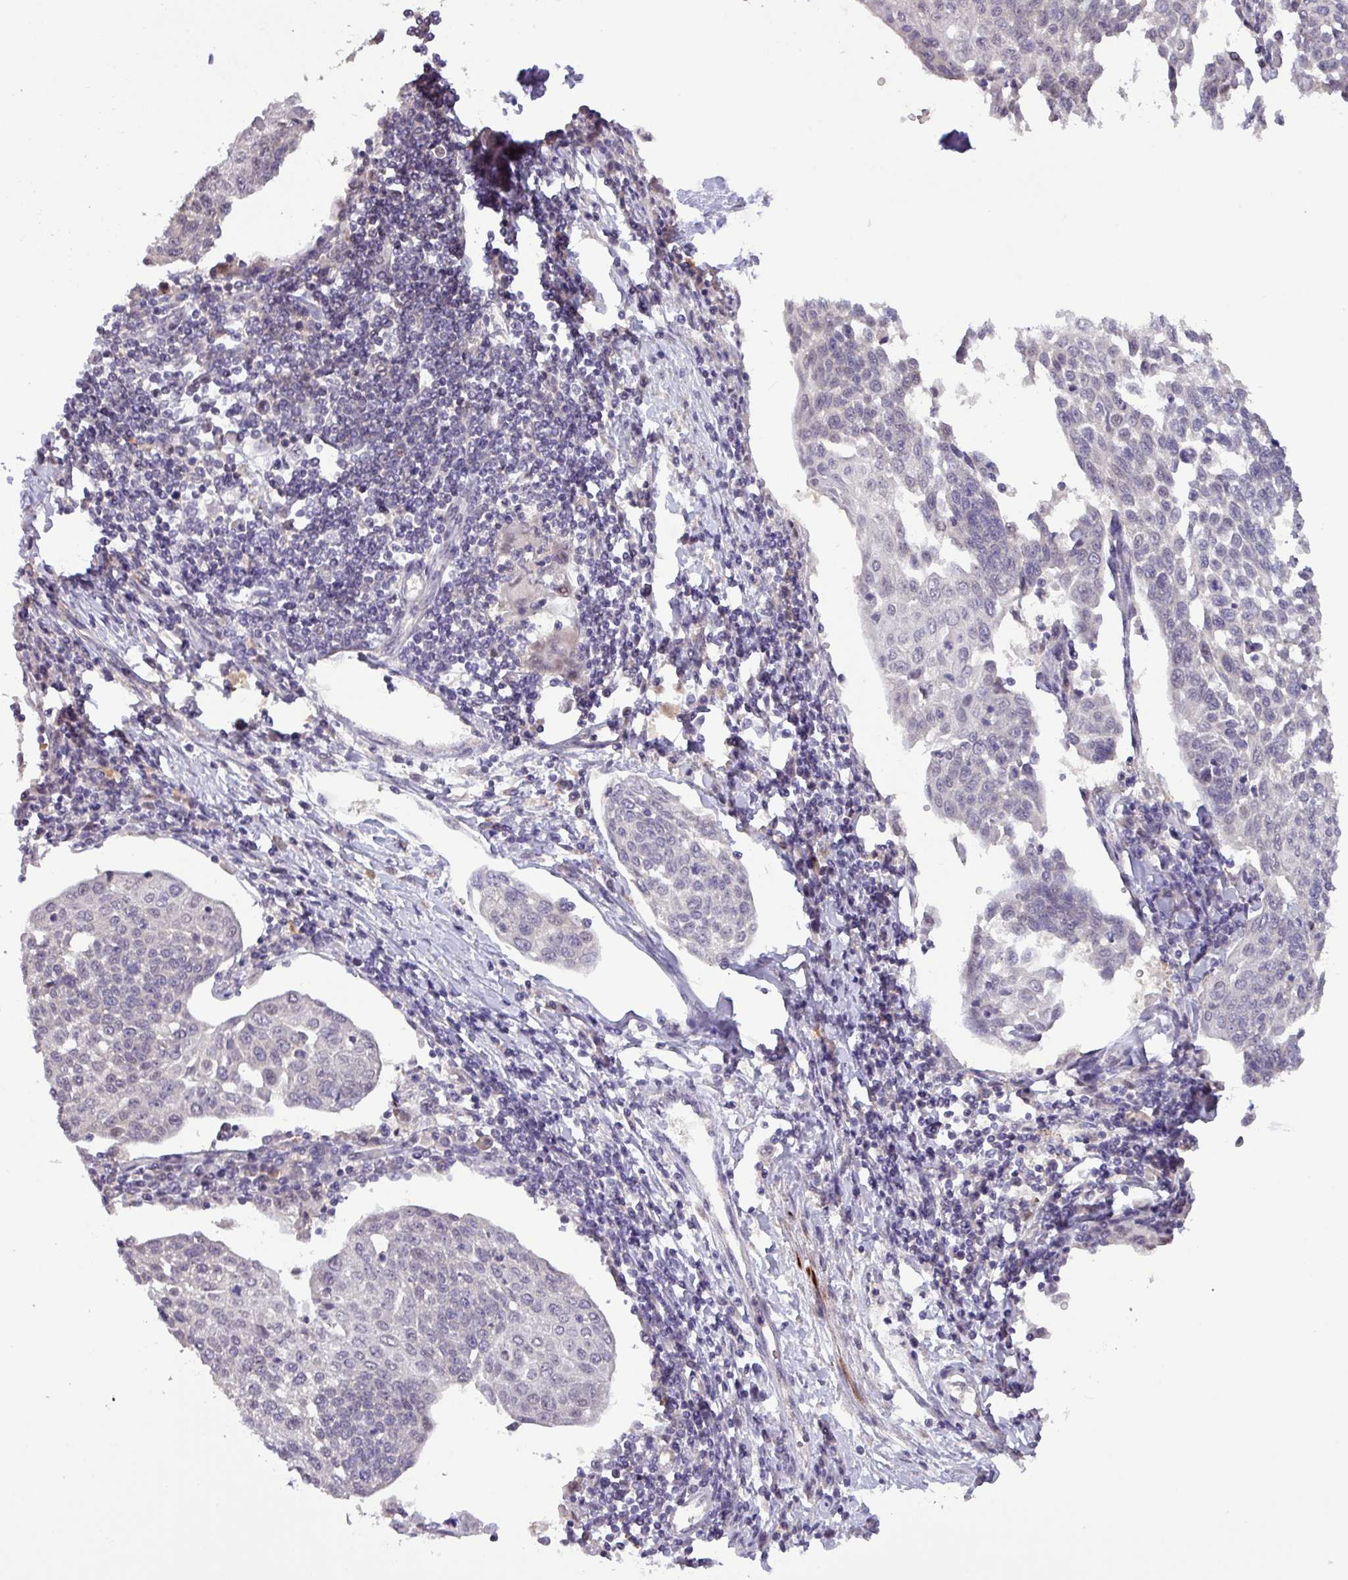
{"staining": {"intensity": "negative", "quantity": "none", "location": "none"}, "tissue": "cervical cancer", "cell_type": "Tumor cells", "image_type": "cancer", "snomed": [{"axis": "morphology", "description": "Squamous cell carcinoma, NOS"}, {"axis": "topography", "description": "Cervix"}], "caption": "Immunohistochemical staining of human cervical cancer reveals no significant positivity in tumor cells.", "gene": "RIPPLY1", "patient": {"sex": "female", "age": 34}}